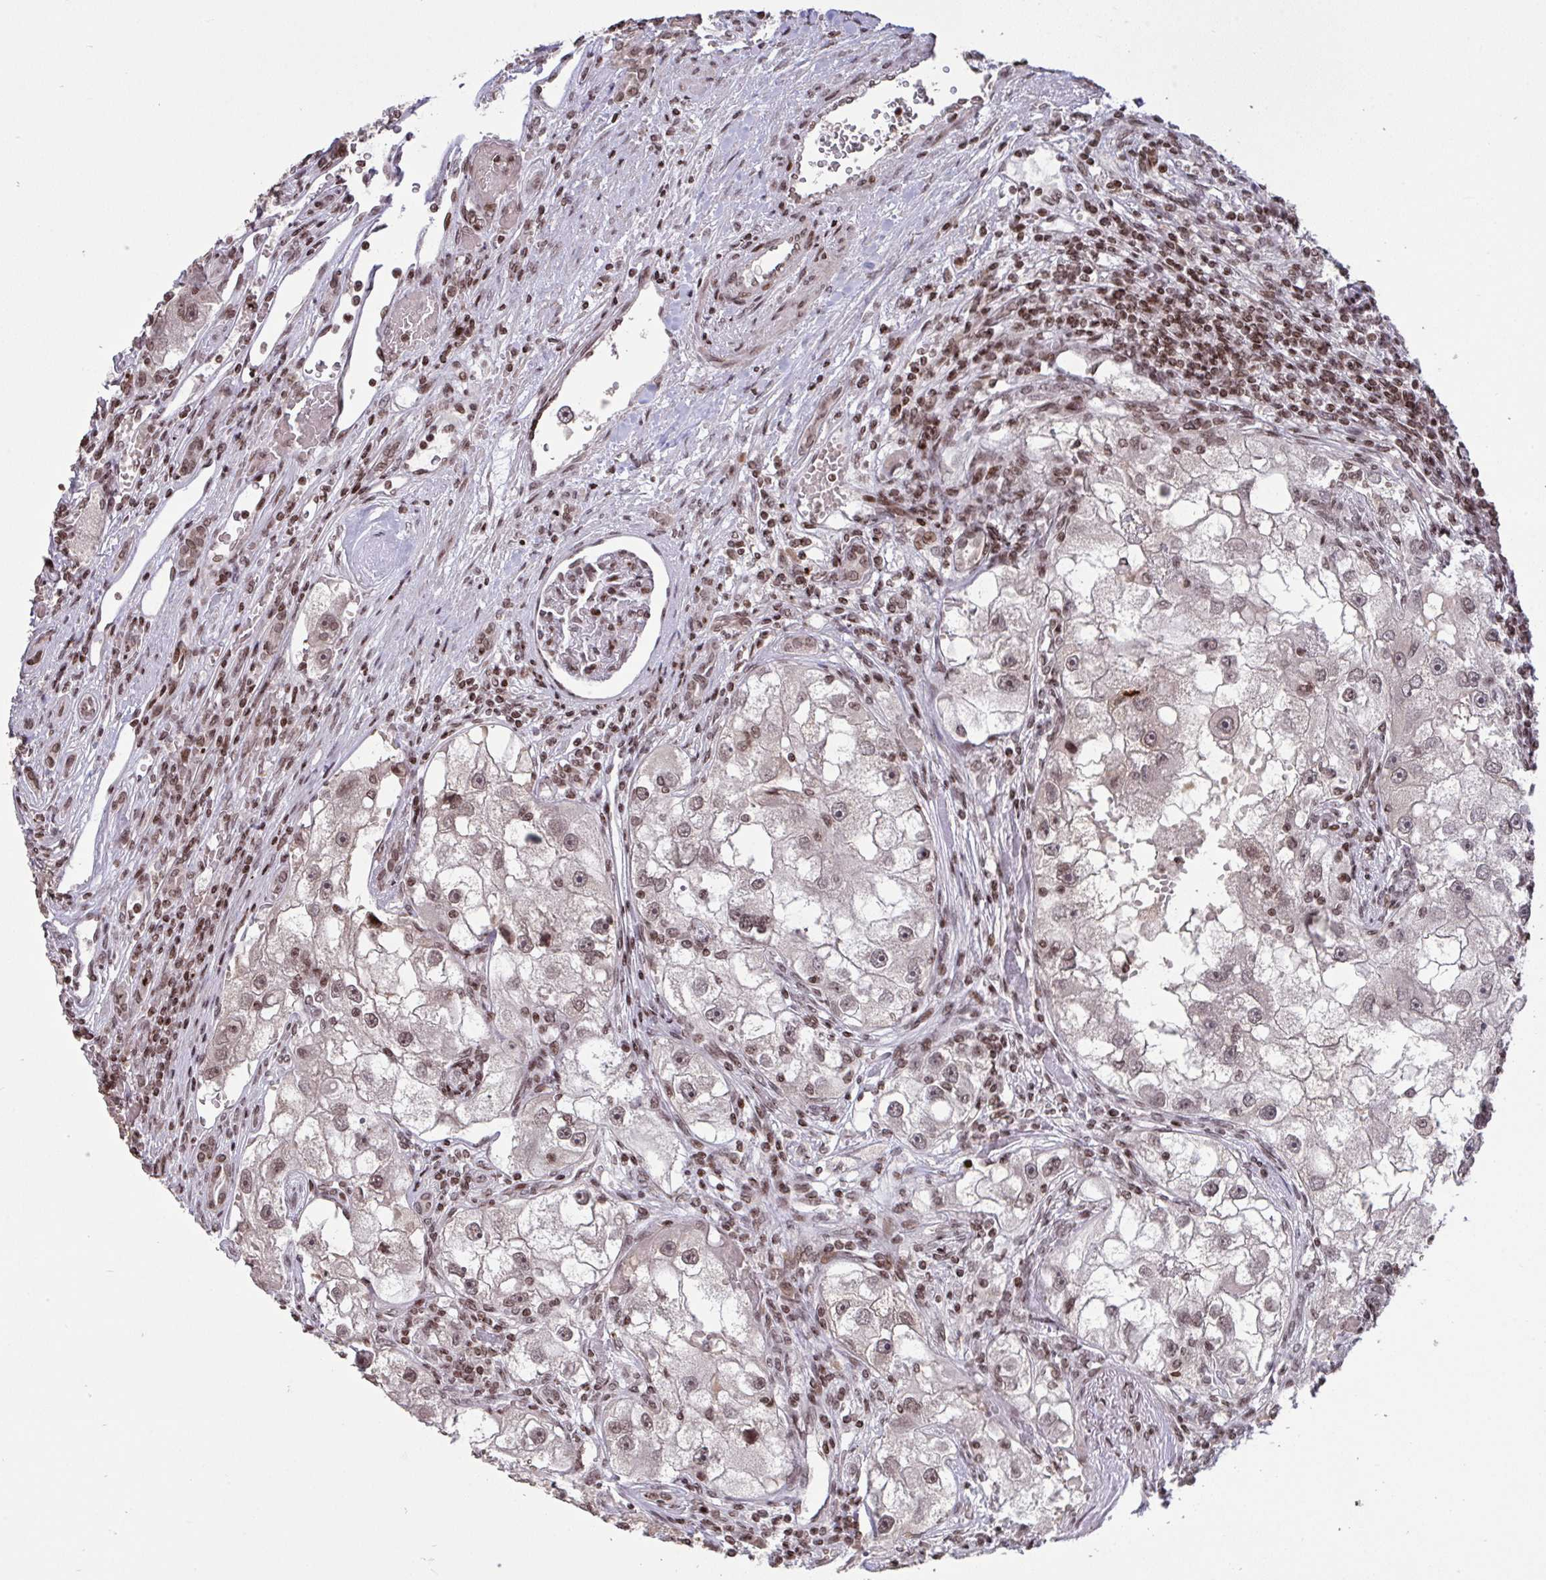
{"staining": {"intensity": "weak", "quantity": "25%-75%", "location": "cytoplasmic/membranous,nuclear"}, "tissue": "renal cancer", "cell_type": "Tumor cells", "image_type": "cancer", "snomed": [{"axis": "morphology", "description": "Adenocarcinoma, NOS"}, {"axis": "topography", "description": "Kidney"}], "caption": "Immunohistochemistry (IHC) image of neoplastic tissue: human adenocarcinoma (renal) stained using IHC shows low levels of weak protein expression localized specifically in the cytoplasmic/membranous and nuclear of tumor cells, appearing as a cytoplasmic/membranous and nuclear brown color.", "gene": "NIP7", "patient": {"sex": "male", "age": 63}}